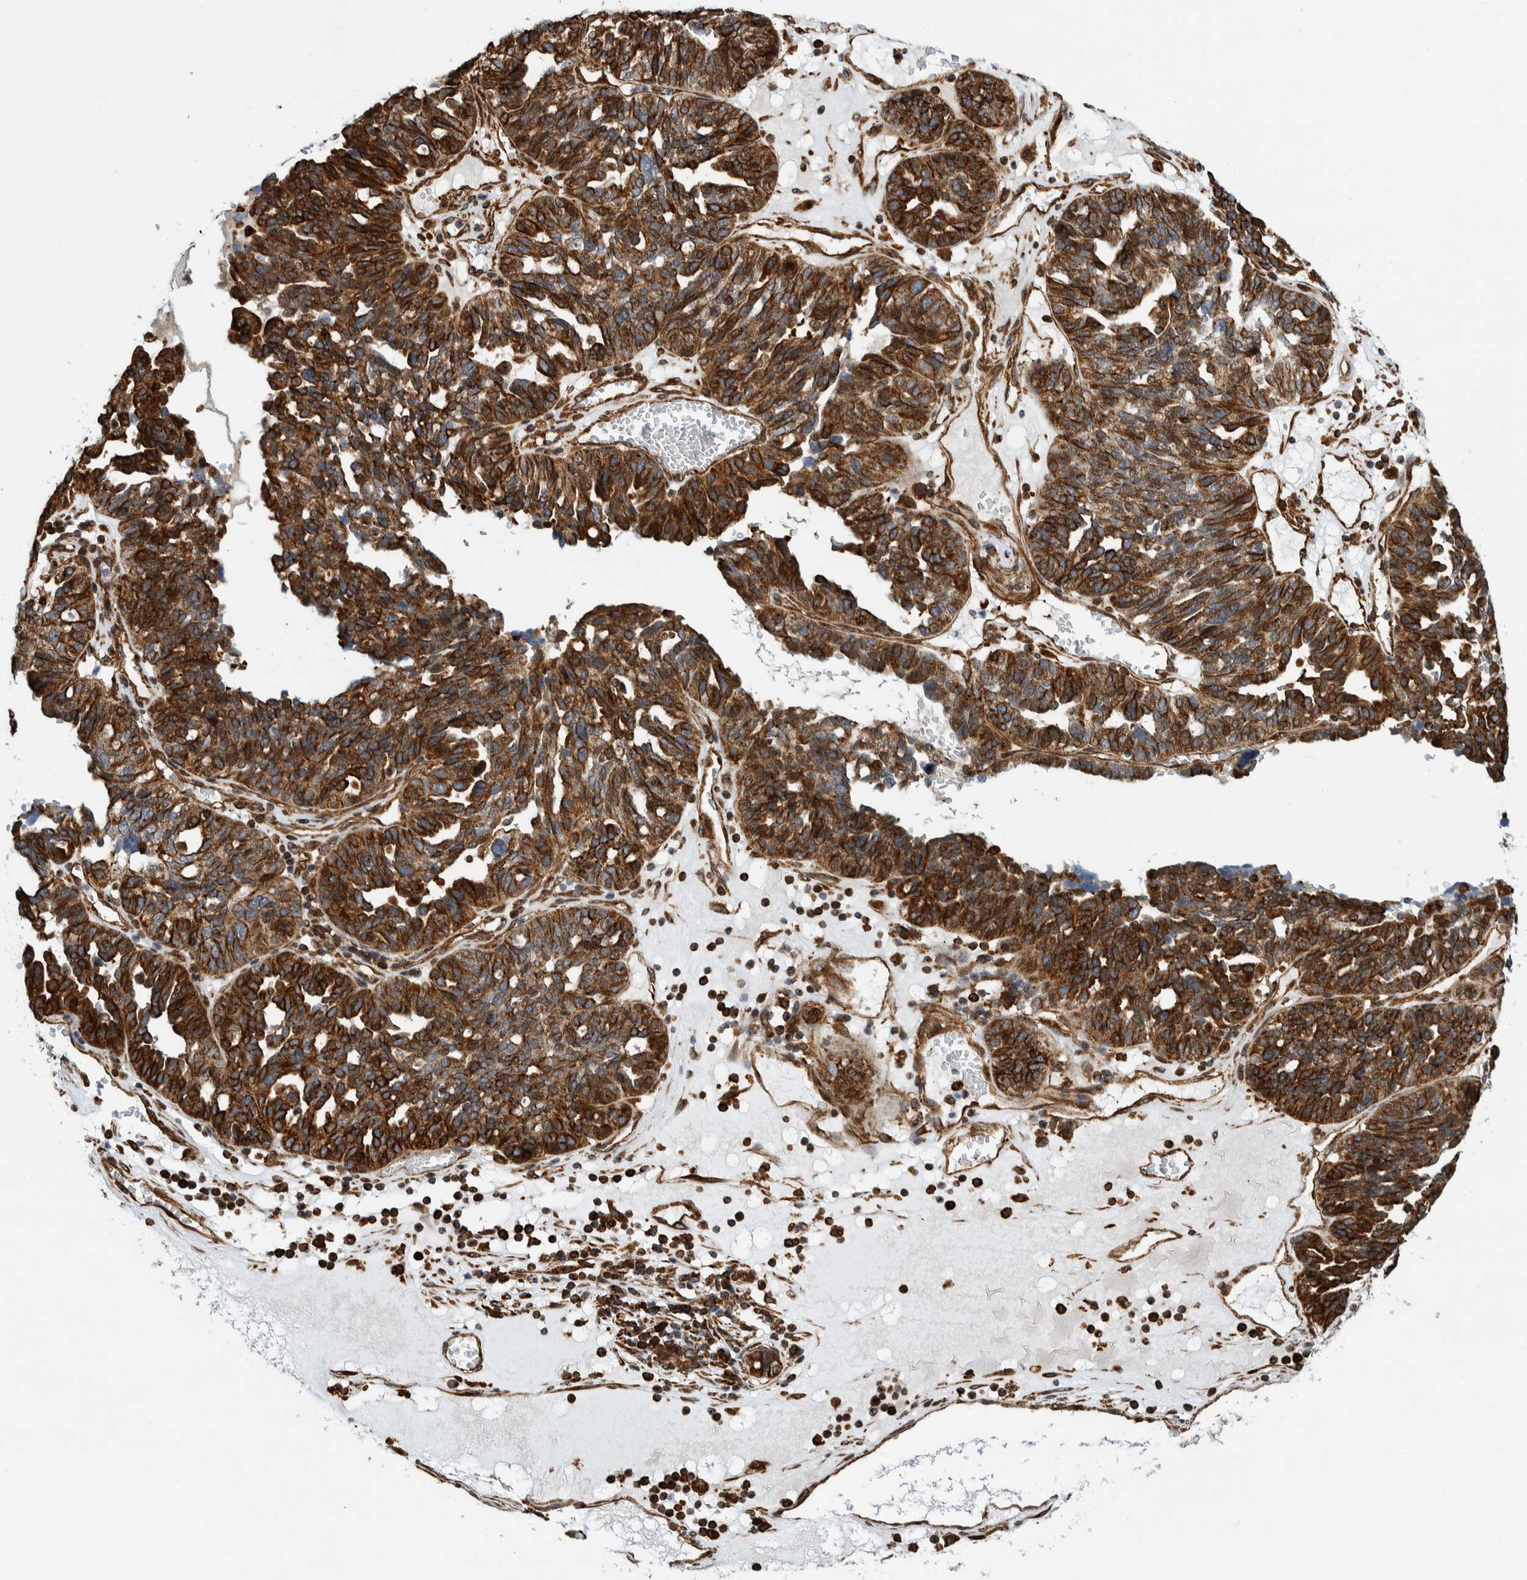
{"staining": {"intensity": "strong", "quantity": ">75%", "location": "cytoplasmic/membranous"}, "tissue": "ovarian cancer", "cell_type": "Tumor cells", "image_type": "cancer", "snomed": [{"axis": "morphology", "description": "Cystadenocarcinoma, serous, NOS"}, {"axis": "topography", "description": "Ovary"}], "caption": "IHC image of neoplastic tissue: human ovarian cancer stained using immunohistochemistry (IHC) reveals high levels of strong protein expression localized specifically in the cytoplasmic/membranous of tumor cells, appearing as a cytoplasmic/membranous brown color.", "gene": "CCDC57", "patient": {"sex": "female", "age": 59}}